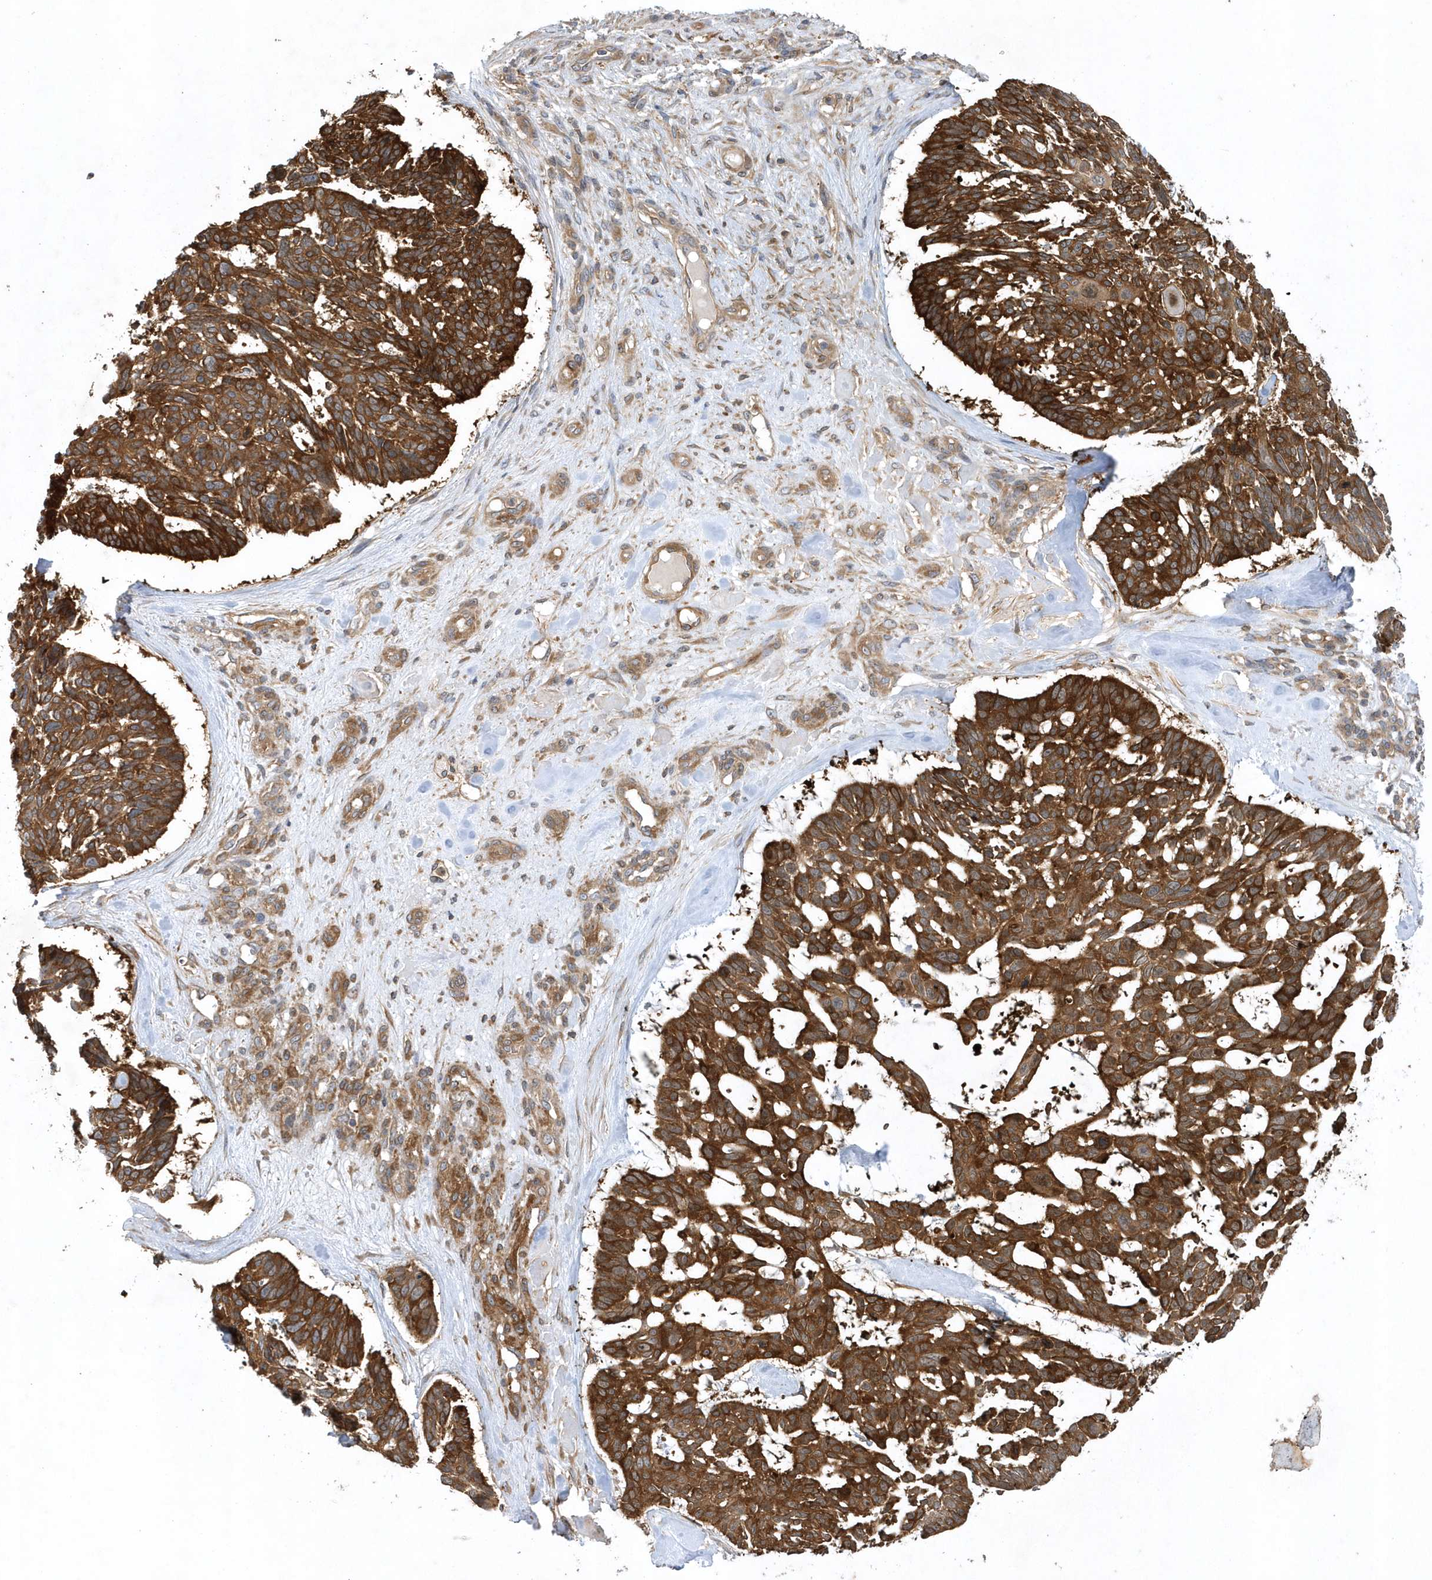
{"staining": {"intensity": "strong", "quantity": ">75%", "location": "cytoplasmic/membranous"}, "tissue": "skin cancer", "cell_type": "Tumor cells", "image_type": "cancer", "snomed": [{"axis": "morphology", "description": "Basal cell carcinoma"}, {"axis": "topography", "description": "Skin"}], "caption": "Skin basal cell carcinoma stained with IHC reveals strong cytoplasmic/membranous expression in approximately >75% of tumor cells. The staining was performed using DAB, with brown indicating positive protein expression. Nuclei are stained blue with hematoxylin.", "gene": "PAICS", "patient": {"sex": "male", "age": 88}}